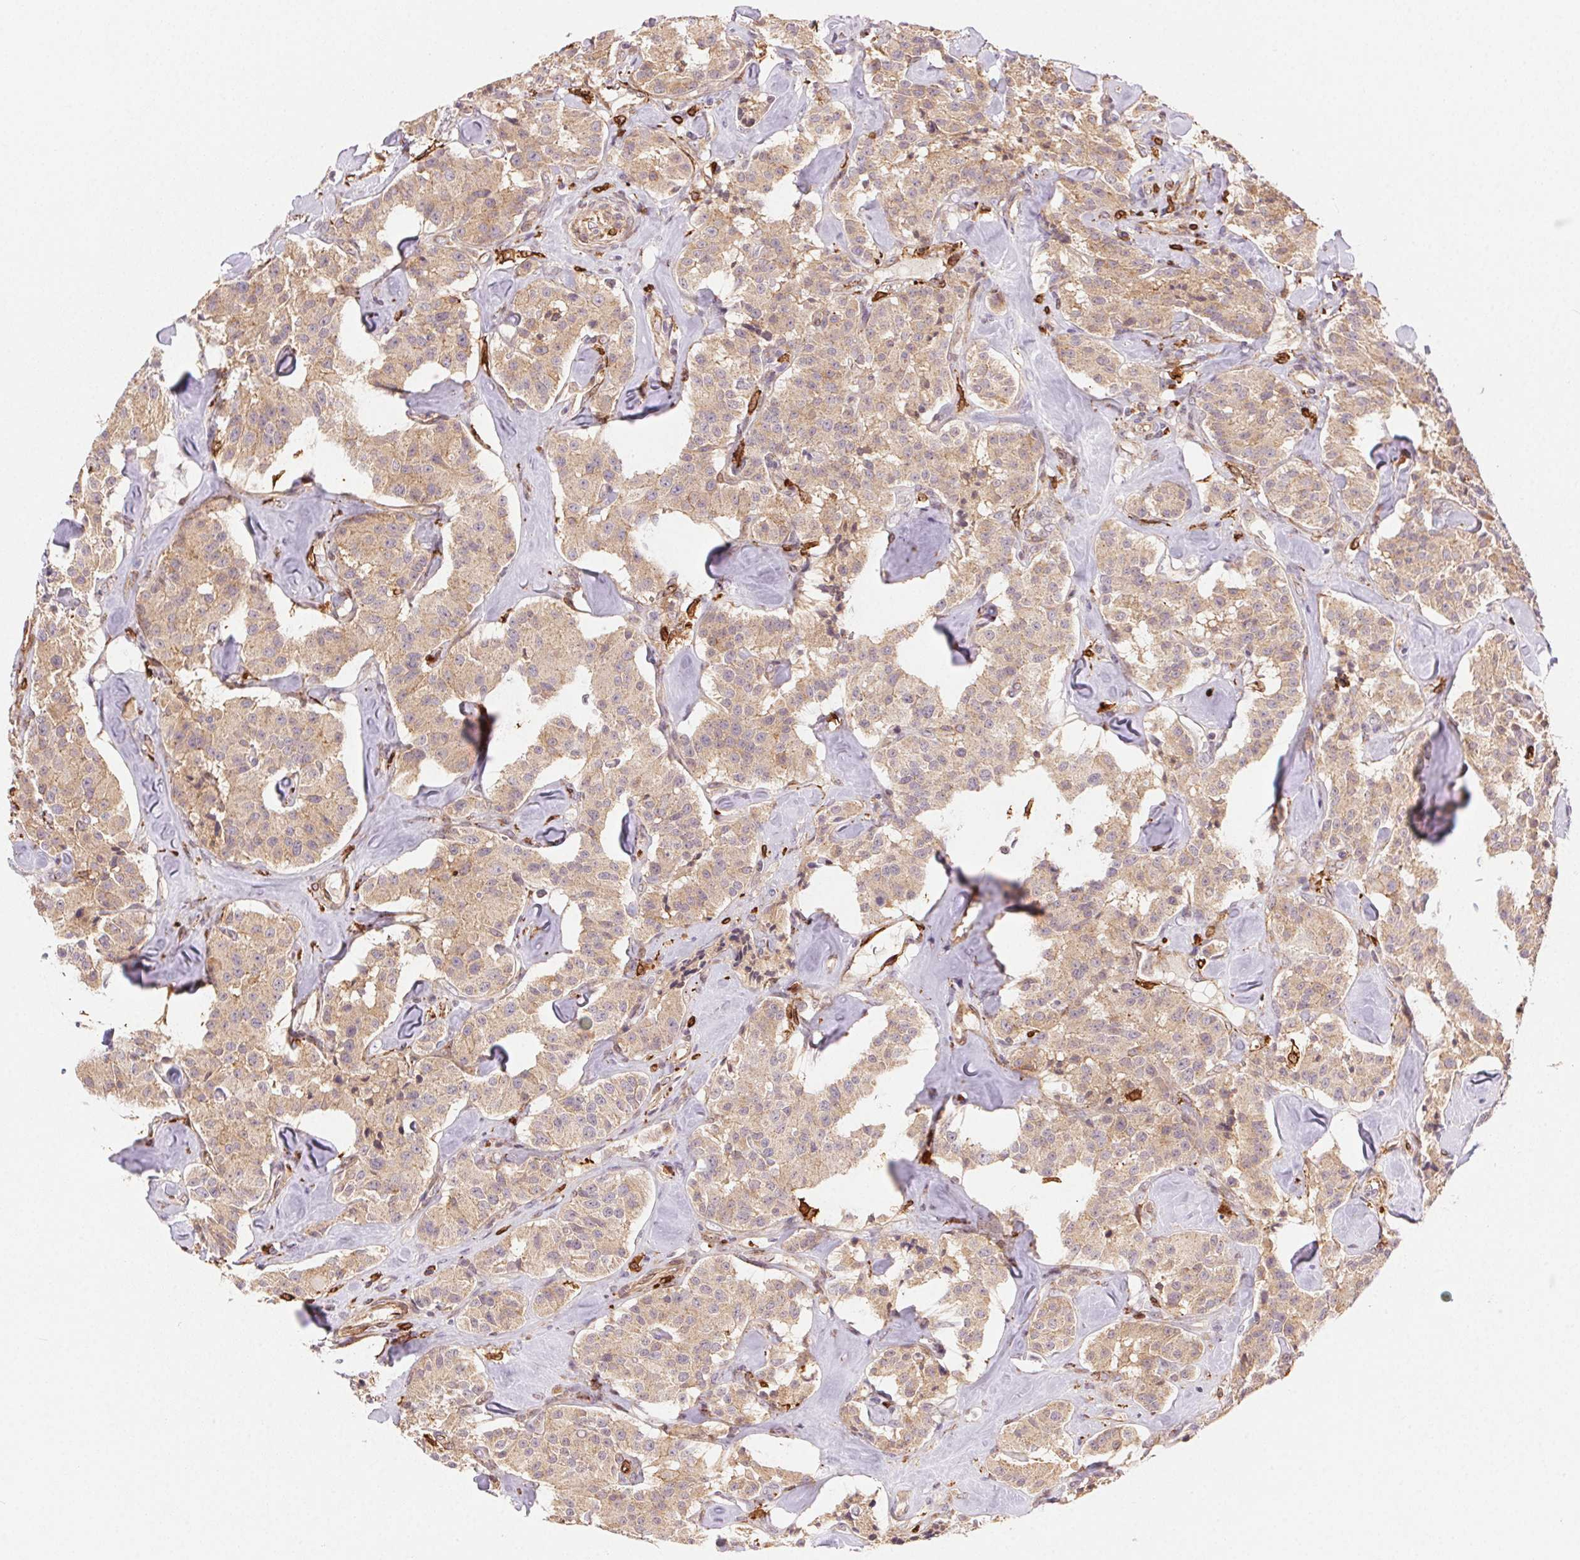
{"staining": {"intensity": "weak", "quantity": "25%-75%", "location": "cytoplasmic/membranous"}, "tissue": "carcinoid", "cell_type": "Tumor cells", "image_type": "cancer", "snomed": [{"axis": "morphology", "description": "Carcinoid, malignant, NOS"}, {"axis": "topography", "description": "Pancreas"}], "caption": "IHC image of neoplastic tissue: human carcinoid (malignant) stained using IHC demonstrates low levels of weak protein expression localized specifically in the cytoplasmic/membranous of tumor cells, appearing as a cytoplasmic/membranous brown color.", "gene": "RNASET2", "patient": {"sex": "male", "age": 41}}